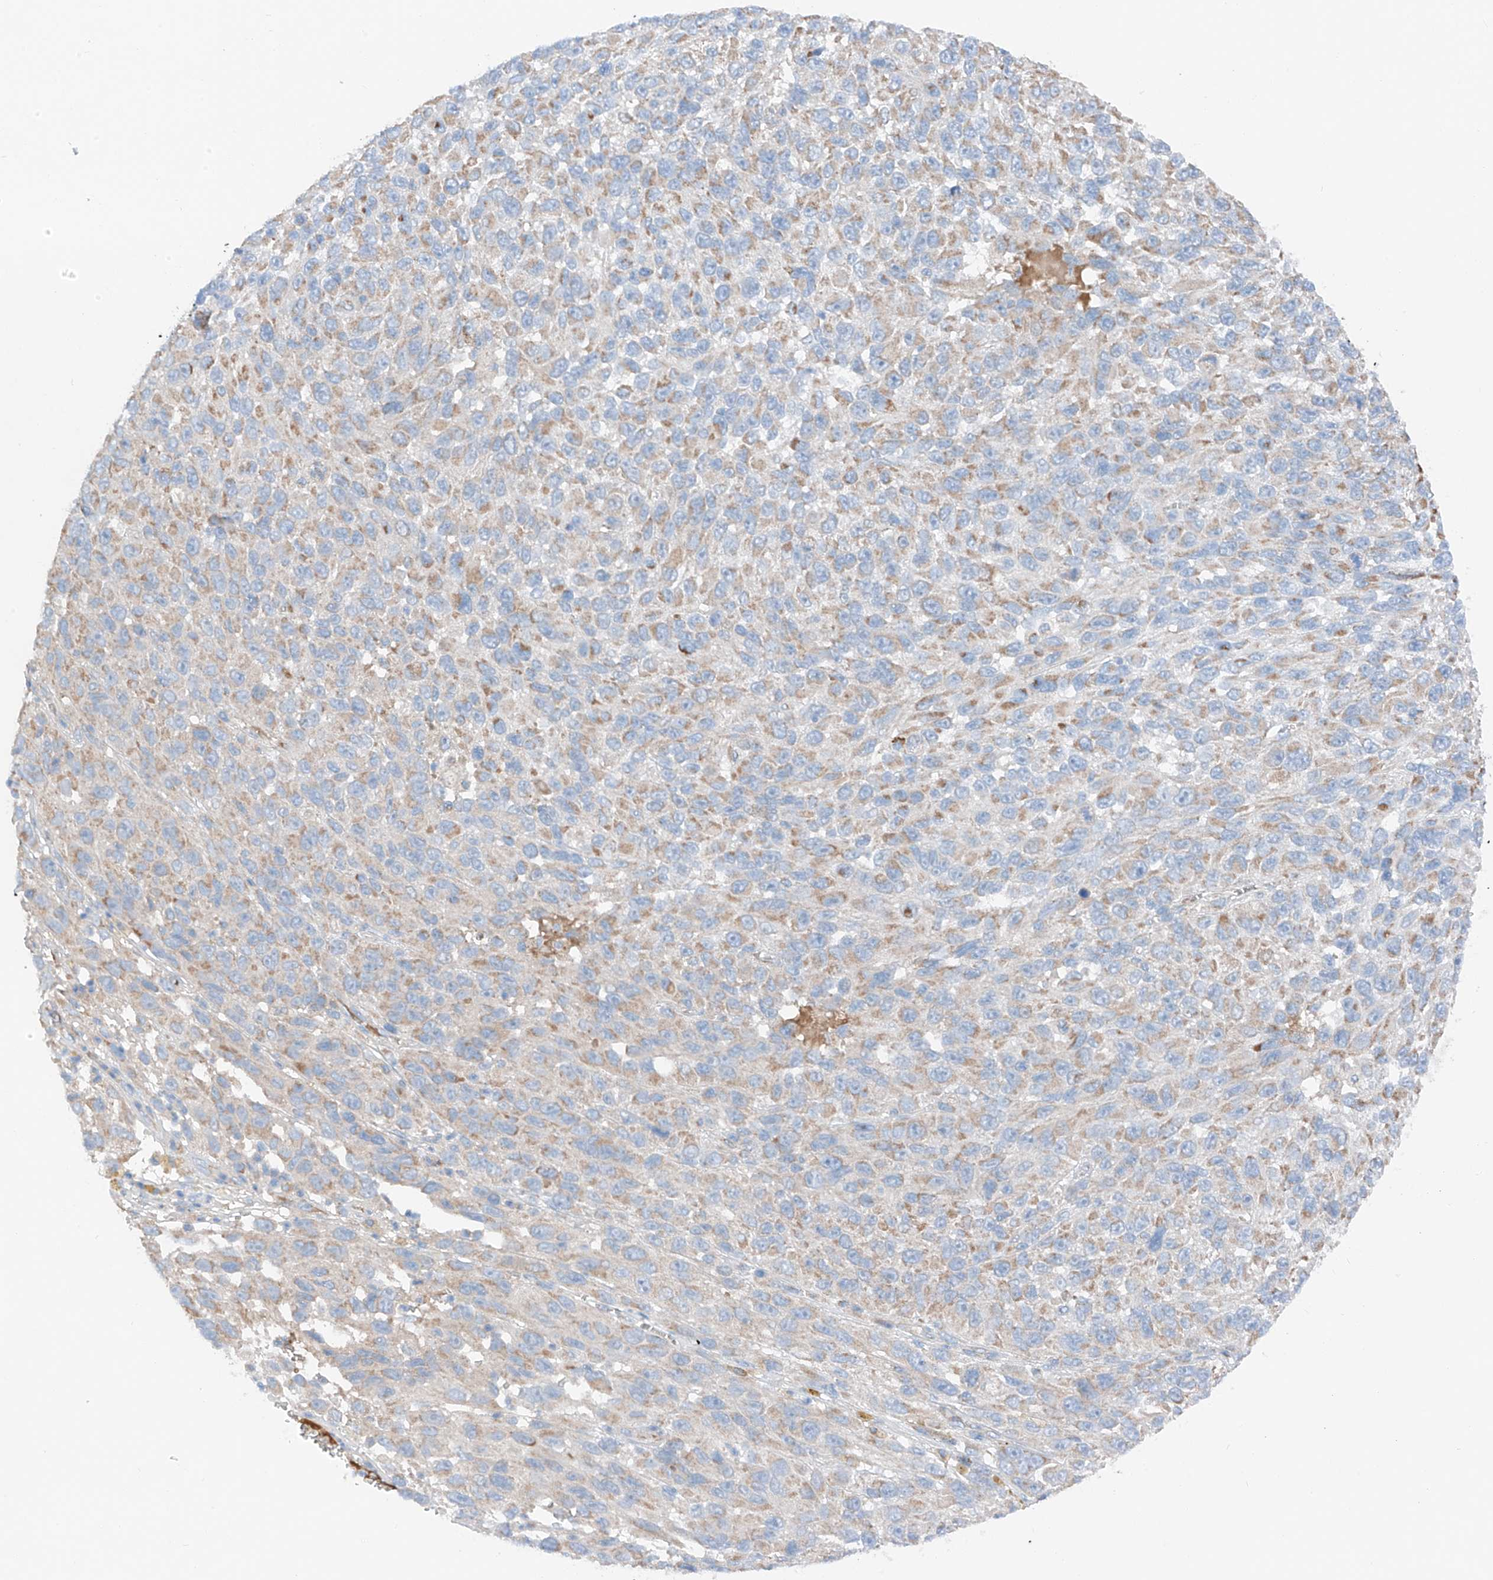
{"staining": {"intensity": "moderate", "quantity": ">75%", "location": "cytoplasmic/membranous"}, "tissue": "melanoma", "cell_type": "Tumor cells", "image_type": "cancer", "snomed": [{"axis": "morphology", "description": "Malignant melanoma, NOS"}, {"axis": "topography", "description": "Skin"}], "caption": "Brown immunohistochemical staining in malignant melanoma demonstrates moderate cytoplasmic/membranous staining in approximately >75% of tumor cells. The protein of interest is shown in brown color, while the nuclei are stained blue.", "gene": "MRAP", "patient": {"sex": "female", "age": 96}}